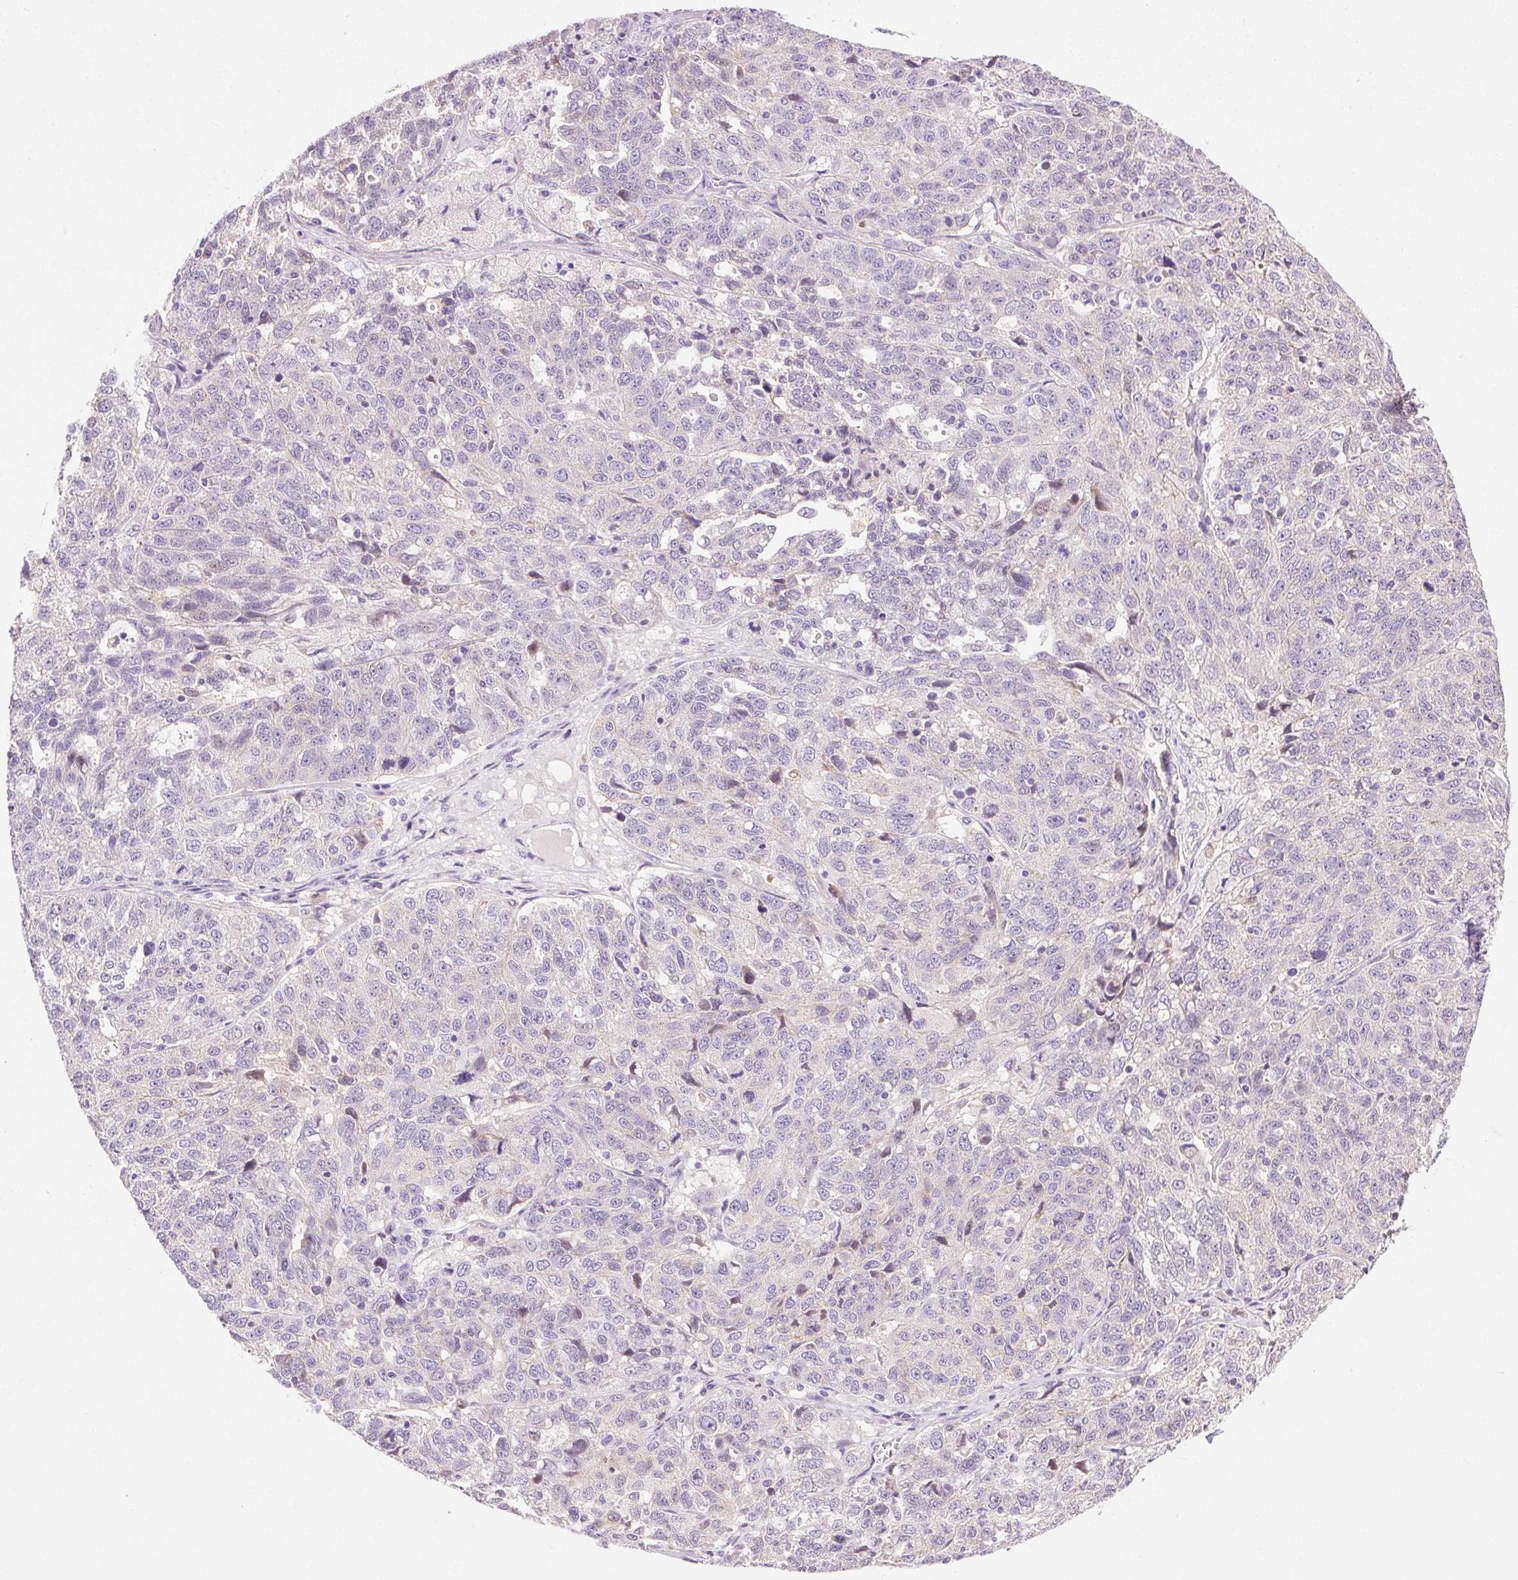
{"staining": {"intensity": "negative", "quantity": "none", "location": "none"}, "tissue": "ovarian cancer", "cell_type": "Tumor cells", "image_type": "cancer", "snomed": [{"axis": "morphology", "description": "Cystadenocarcinoma, serous, NOS"}, {"axis": "topography", "description": "Ovary"}], "caption": "Immunohistochemical staining of ovarian cancer (serous cystadenocarcinoma) shows no significant expression in tumor cells. (DAB (3,3'-diaminobenzidine) IHC visualized using brightfield microscopy, high magnification).", "gene": "SYT11", "patient": {"sex": "female", "age": 71}}